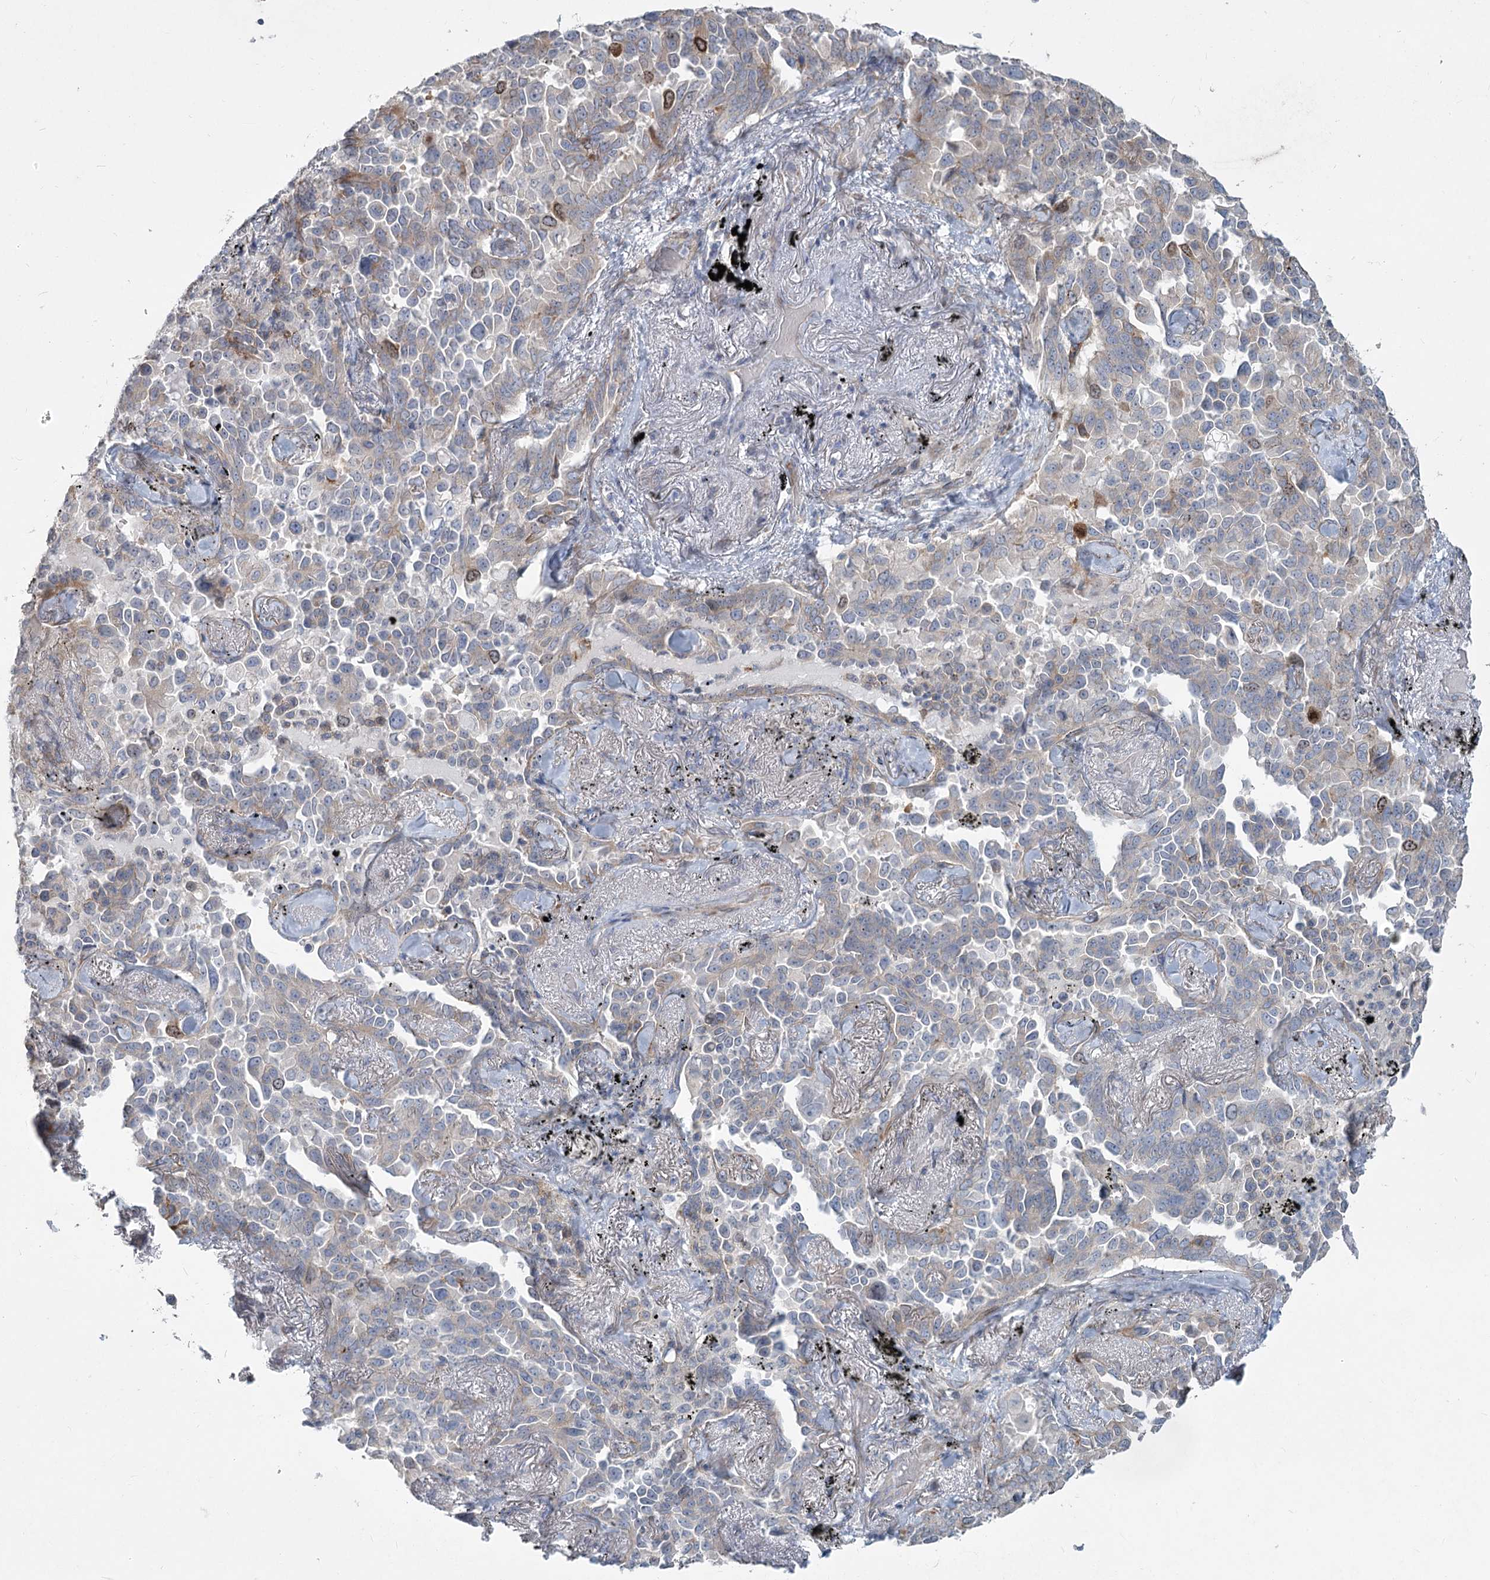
{"staining": {"intensity": "weak", "quantity": "<25%", "location": "cytoplasmic/membranous"}, "tissue": "lung cancer", "cell_type": "Tumor cells", "image_type": "cancer", "snomed": [{"axis": "morphology", "description": "Adenocarcinoma, NOS"}, {"axis": "topography", "description": "Lung"}], "caption": "This histopathology image is of adenocarcinoma (lung) stained with IHC to label a protein in brown with the nuclei are counter-stained blue. There is no staining in tumor cells. The staining was performed using DAB to visualize the protein expression in brown, while the nuclei were stained in blue with hematoxylin (Magnification: 20x).", "gene": "ABITRAM", "patient": {"sex": "female", "age": 67}}